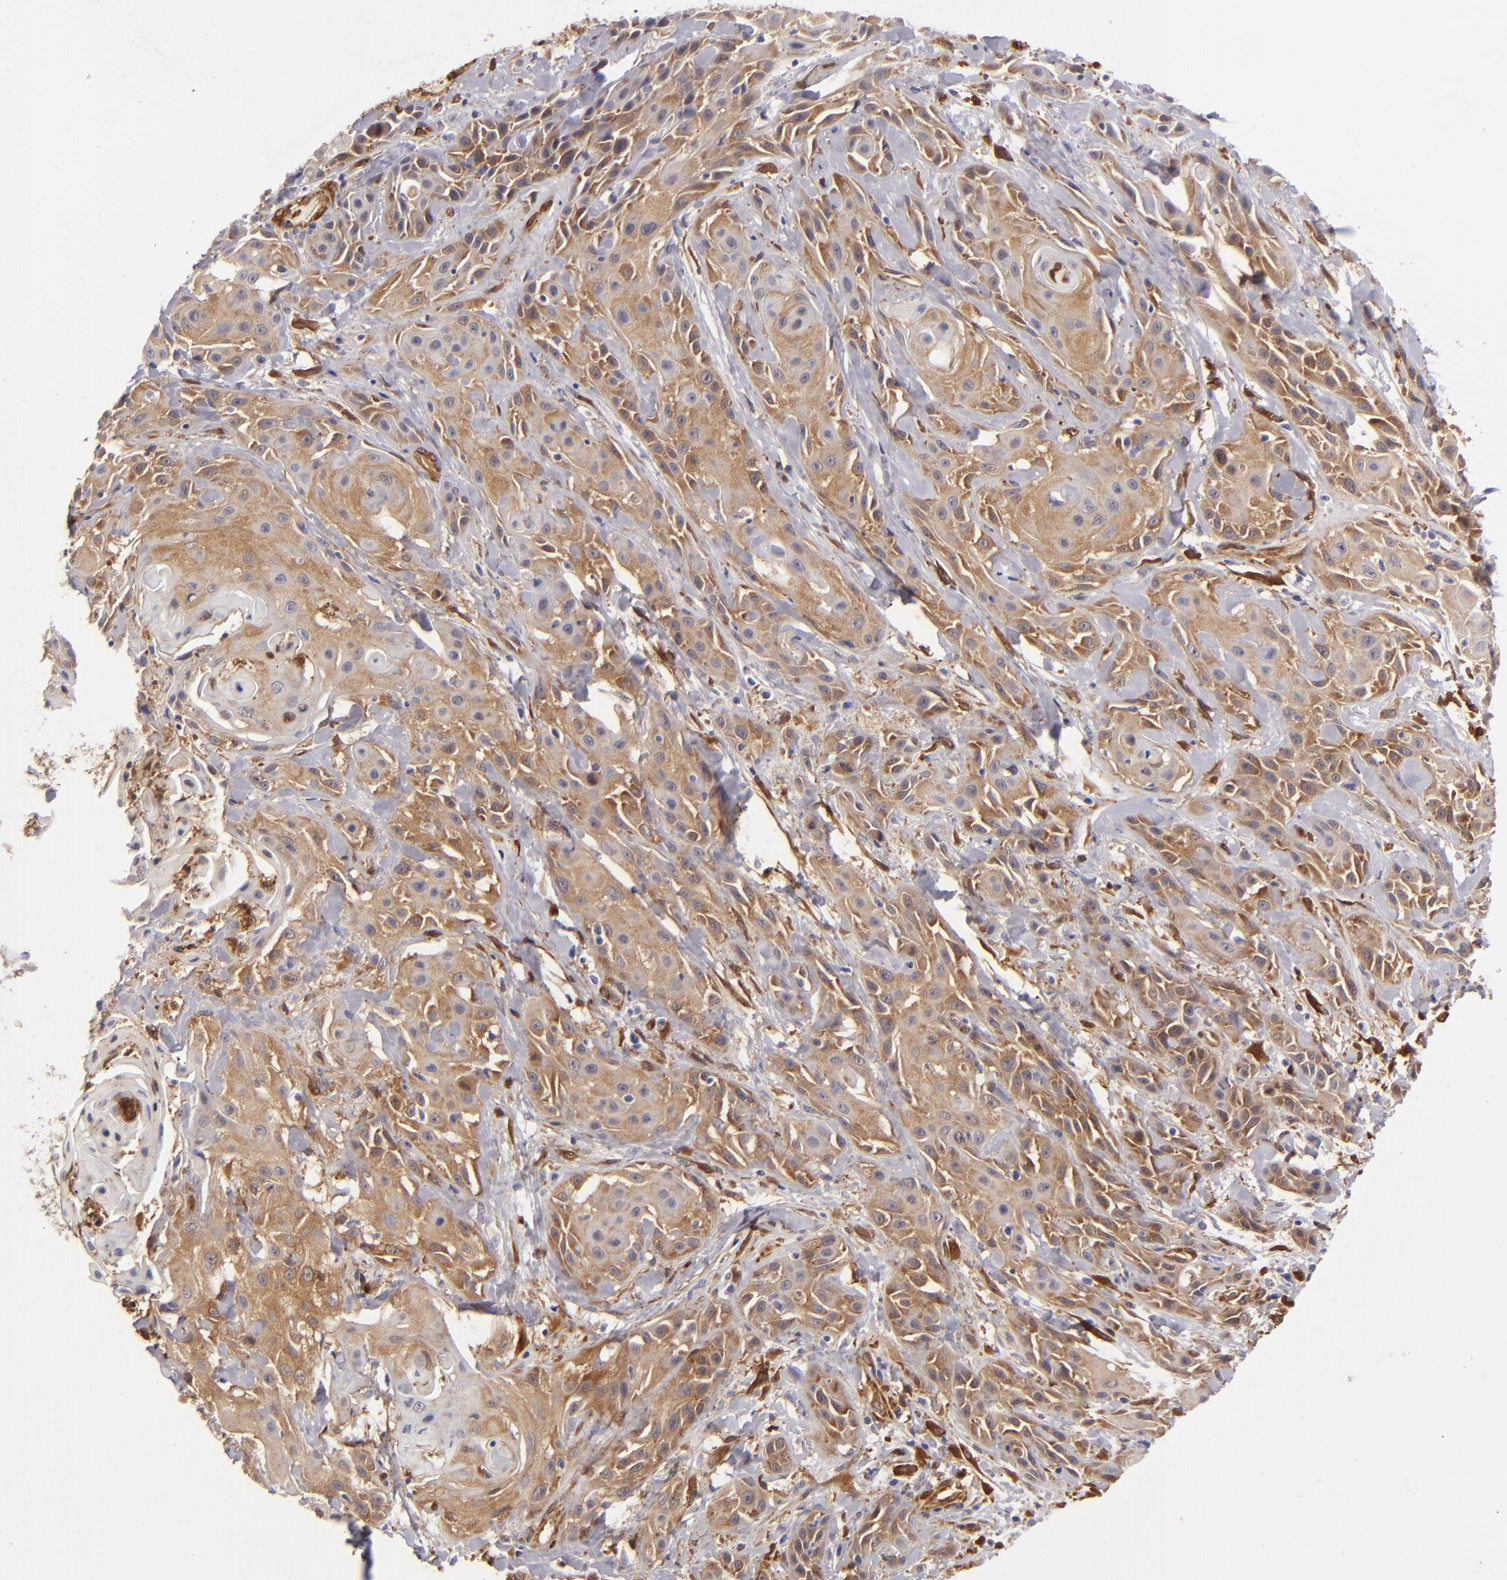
{"staining": {"intensity": "moderate", "quantity": ">75%", "location": "cytoplasmic/membranous"}, "tissue": "skin cancer", "cell_type": "Tumor cells", "image_type": "cancer", "snomed": [{"axis": "morphology", "description": "Squamous cell carcinoma, NOS"}, {"axis": "topography", "description": "Skin"}, {"axis": "topography", "description": "Anal"}], "caption": "Immunohistochemistry of skin squamous cell carcinoma demonstrates medium levels of moderate cytoplasmic/membranous expression in approximately >75% of tumor cells.", "gene": "VCL", "patient": {"sex": "male", "age": 64}}